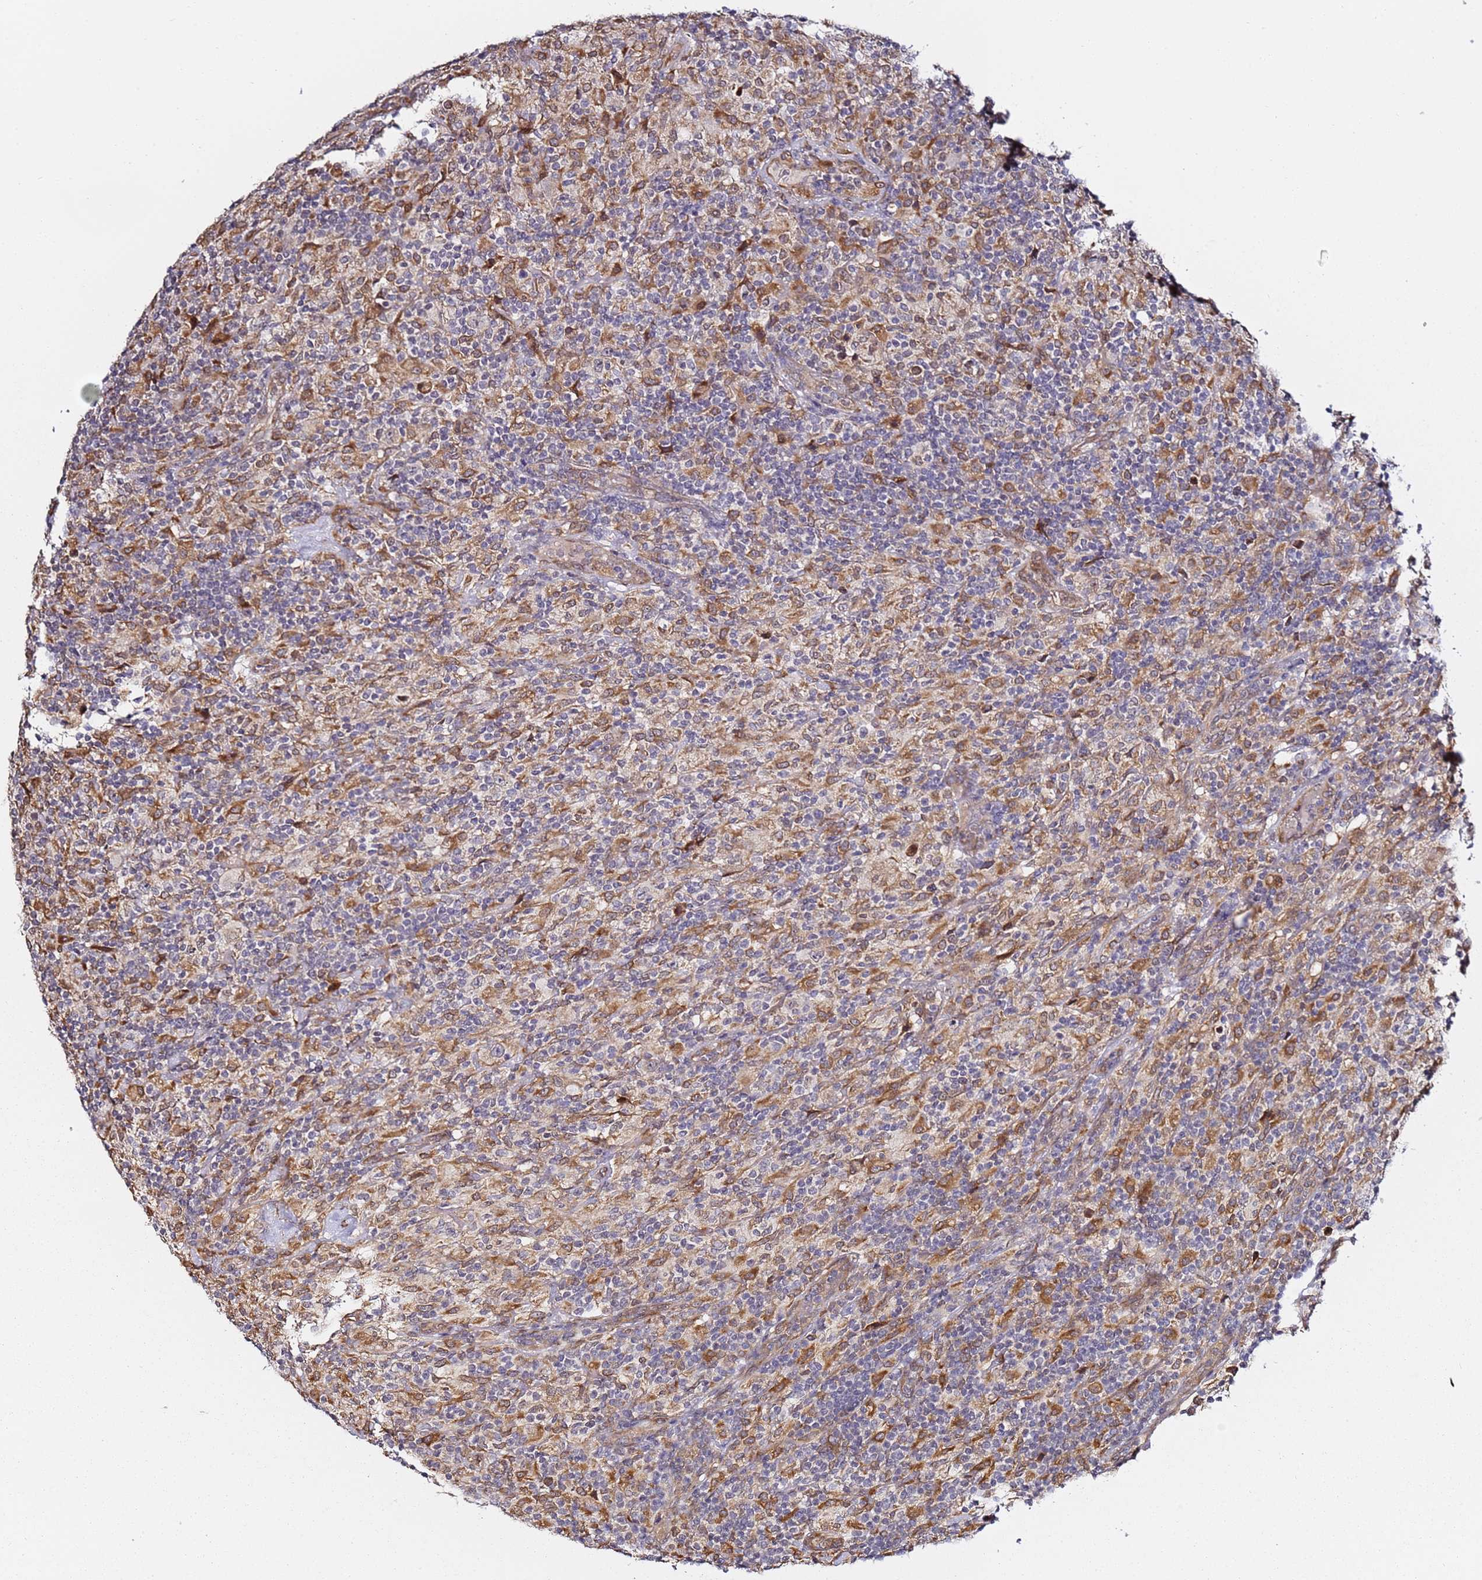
{"staining": {"intensity": "negative", "quantity": "none", "location": "none"}, "tissue": "lymphoma", "cell_type": "Tumor cells", "image_type": "cancer", "snomed": [{"axis": "morphology", "description": "Hodgkin's disease, NOS"}, {"axis": "topography", "description": "Lymph node"}], "caption": "Tumor cells show no significant protein positivity in lymphoma.", "gene": "PRKAB2", "patient": {"sex": "male", "age": 70}}